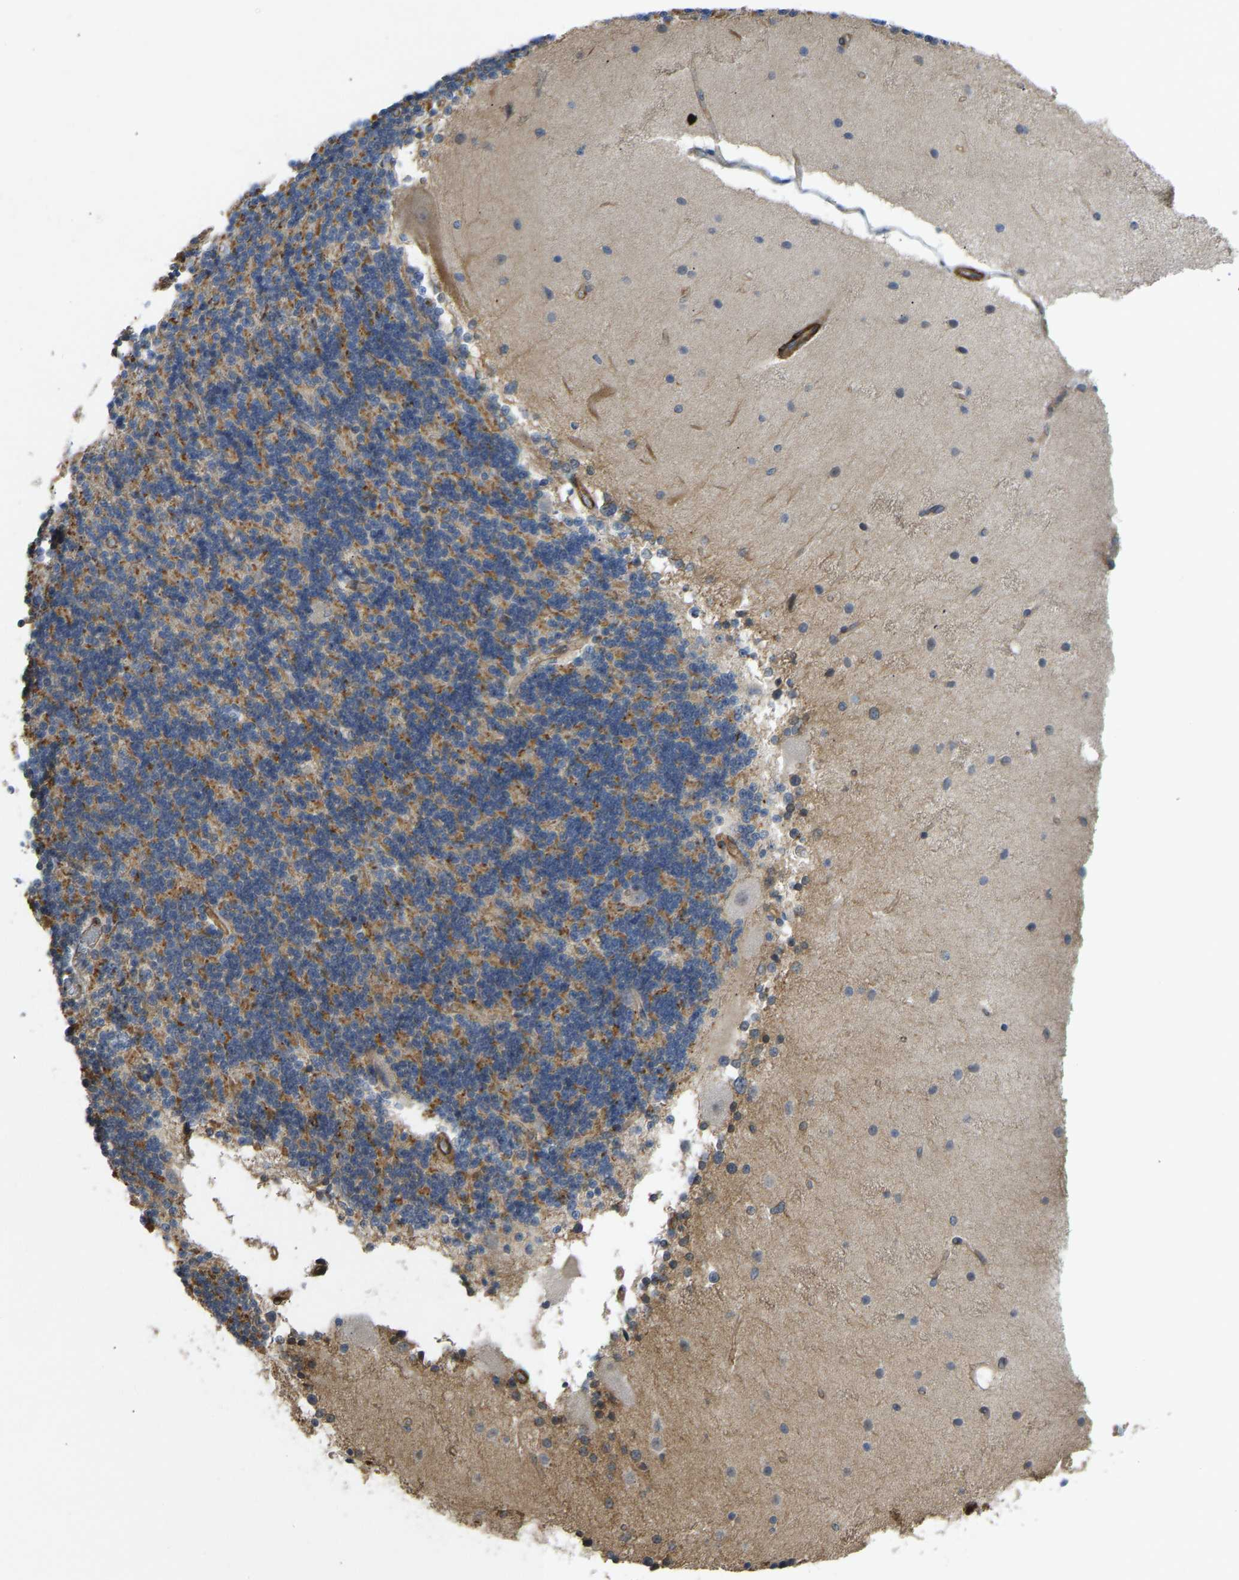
{"staining": {"intensity": "moderate", "quantity": ">75%", "location": "cytoplasmic/membranous"}, "tissue": "cerebellum", "cell_type": "Cells in granular layer", "image_type": "normal", "snomed": [{"axis": "morphology", "description": "Normal tissue, NOS"}, {"axis": "topography", "description": "Cerebellum"}], "caption": "Cells in granular layer show moderate cytoplasmic/membranous expression in approximately >75% of cells in unremarkable cerebellum.", "gene": "KIAA1671", "patient": {"sex": "female", "age": 54}}